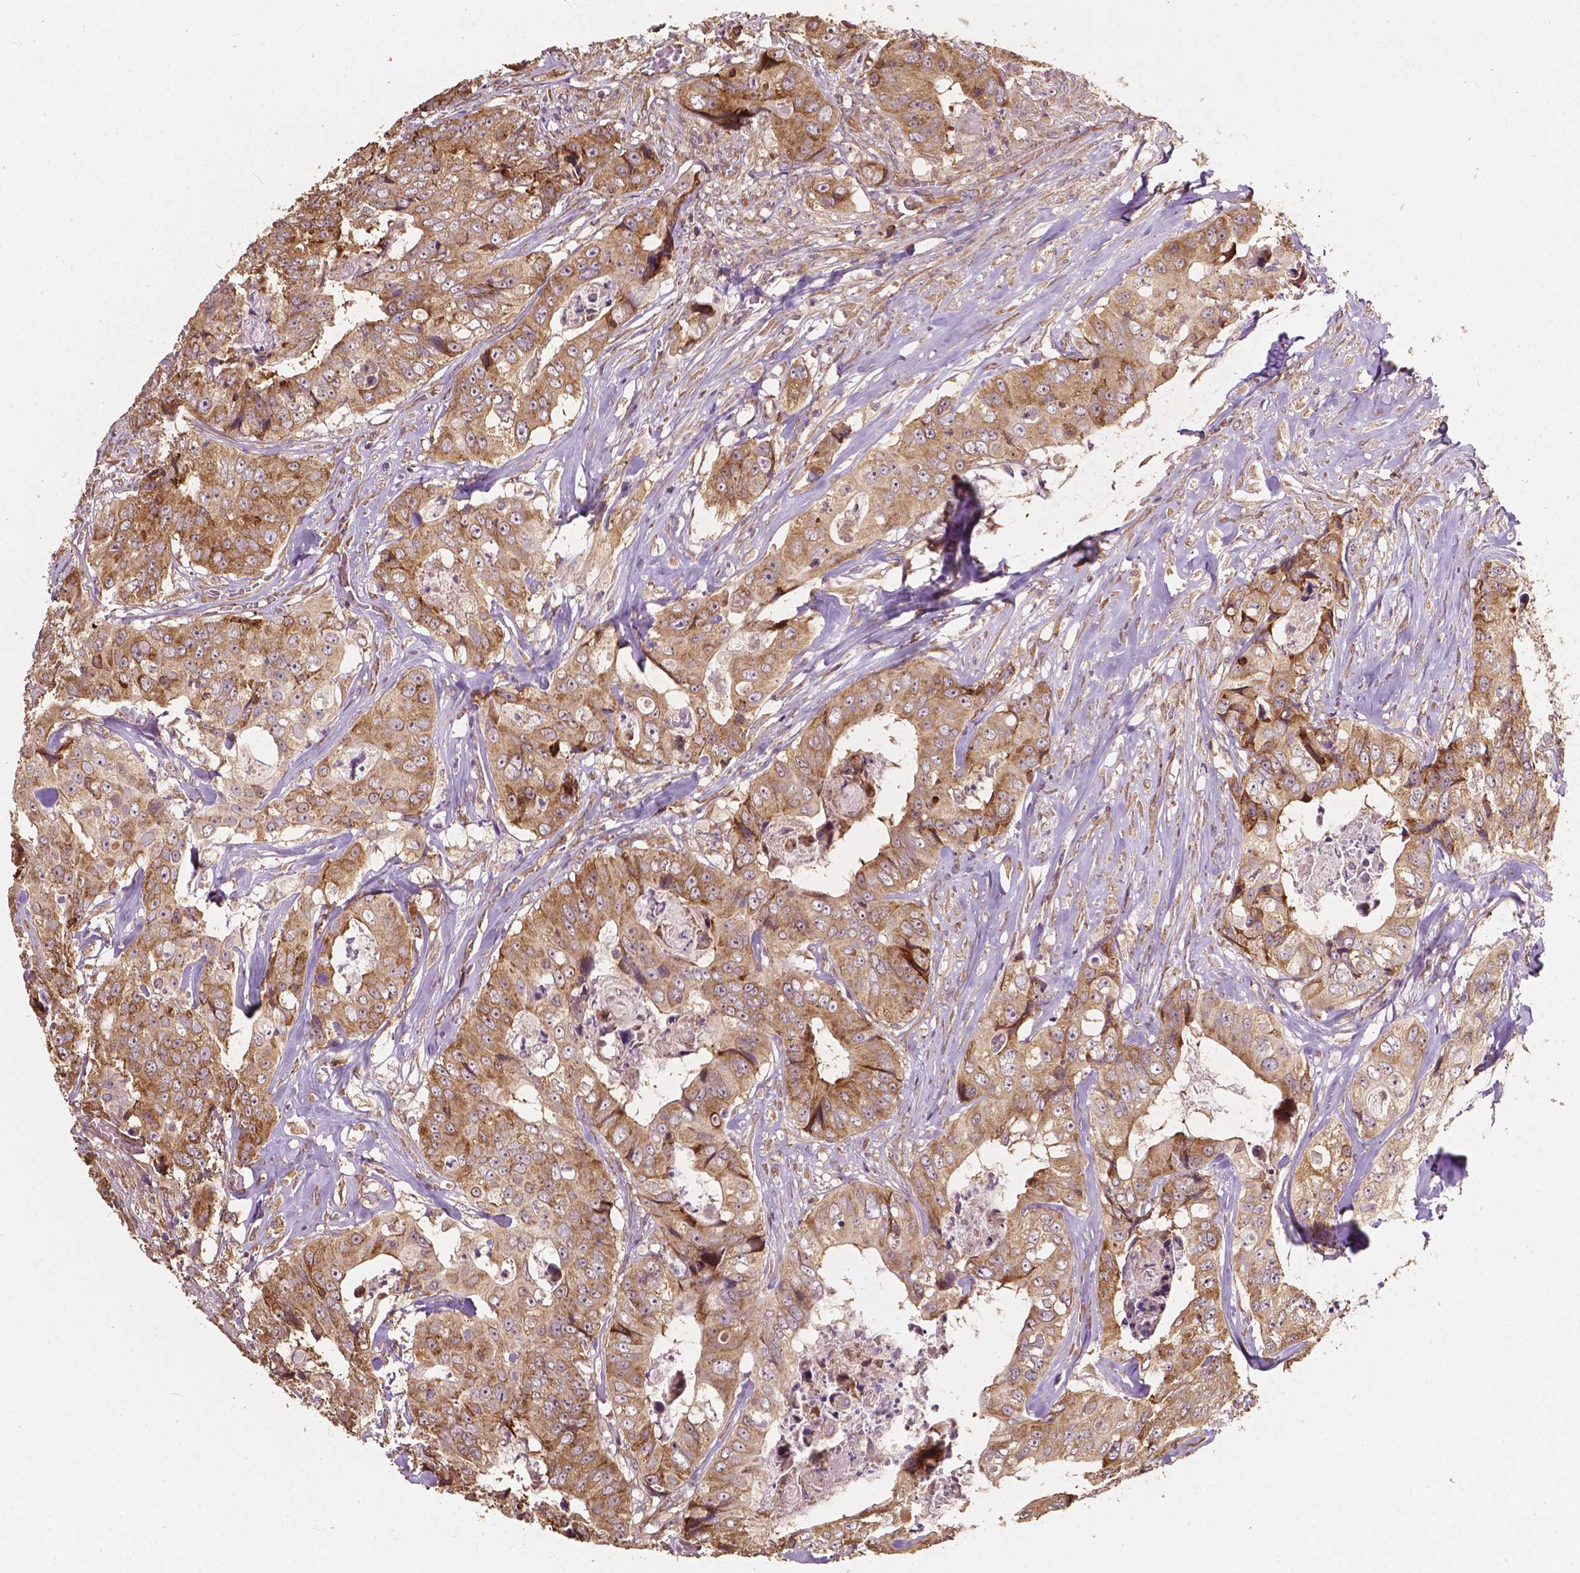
{"staining": {"intensity": "moderate", "quantity": ">75%", "location": "cytoplasmic/membranous,nuclear"}, "tissue": "colorectal cancer", "cell_type": "Tumor cells", "image_type": "cancer", "snomed": [{"axis": "morphology", "description": "Adenocarcinoma, NOS"}, {"axis": "topography", "description": "Rectum"}], "caption": "Adenocarcinoma (colorectal) stained with immunohistochemistry (IHC) exhibits moderate cytoplasmic/membranous and nuclear positivity in approximately >75% of tumor cells. Immunohistochemistry stains the protein of interest in brown and the nuclei are stained blue.", "gene": "G3BP1", "patient": {"sex": "female", "age": 62}}